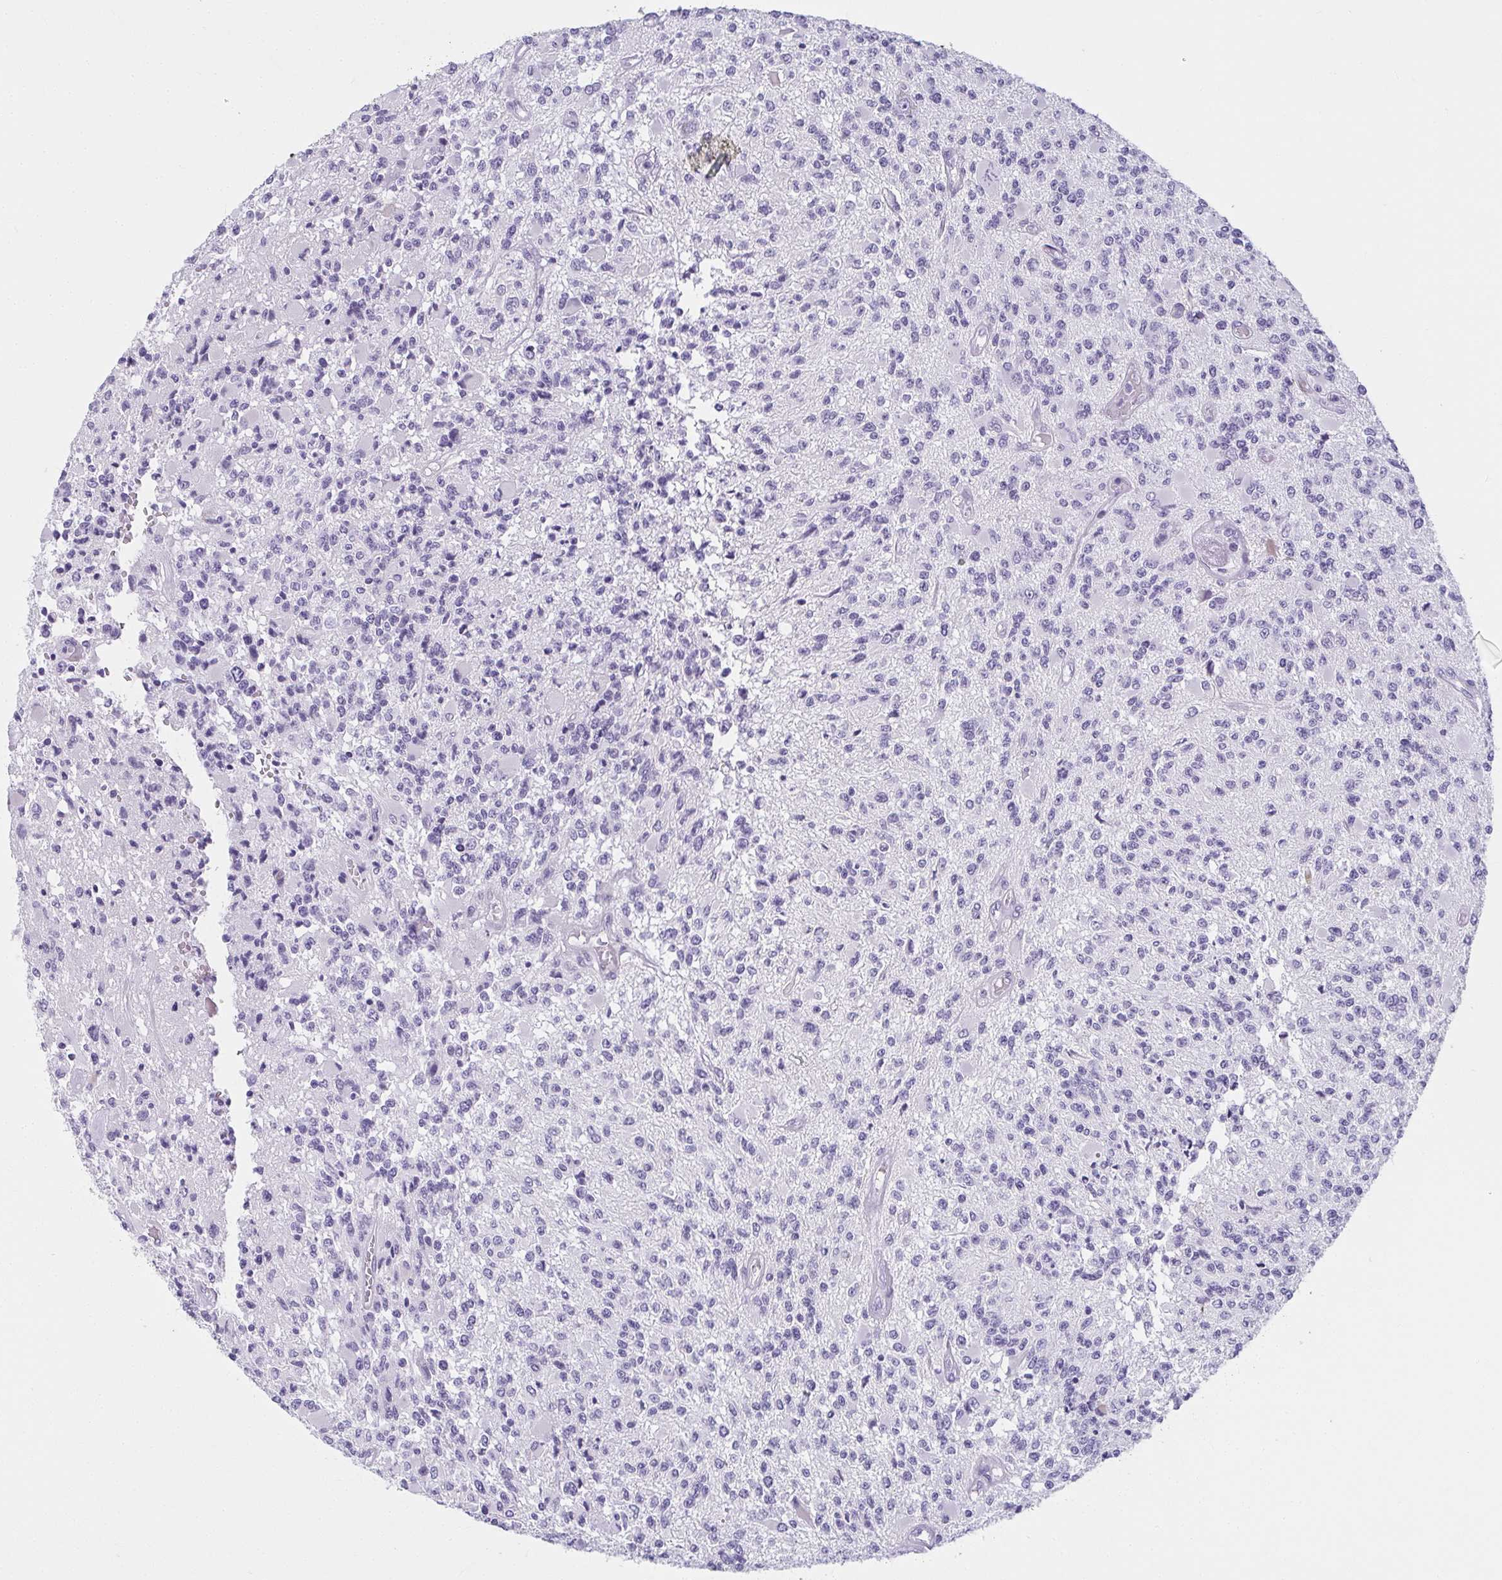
{"staining": {"intensity": "negative", "quantity": "none", "location": "none"}, "tissue": "glioma", "cell_type": "Tumor cells", "image_type": "cancer", "snomed": [{"axis": "morphology", "description": "Glioma, malignant, High grade"}, {"axis": "topography", "description": "Brain"}], "caption": "Glioma was stained to show a protein in brown. There is no significant positivity in tumor cells.", "gene": "MOBP", "patient": {"sex": "female", "age": 63}}